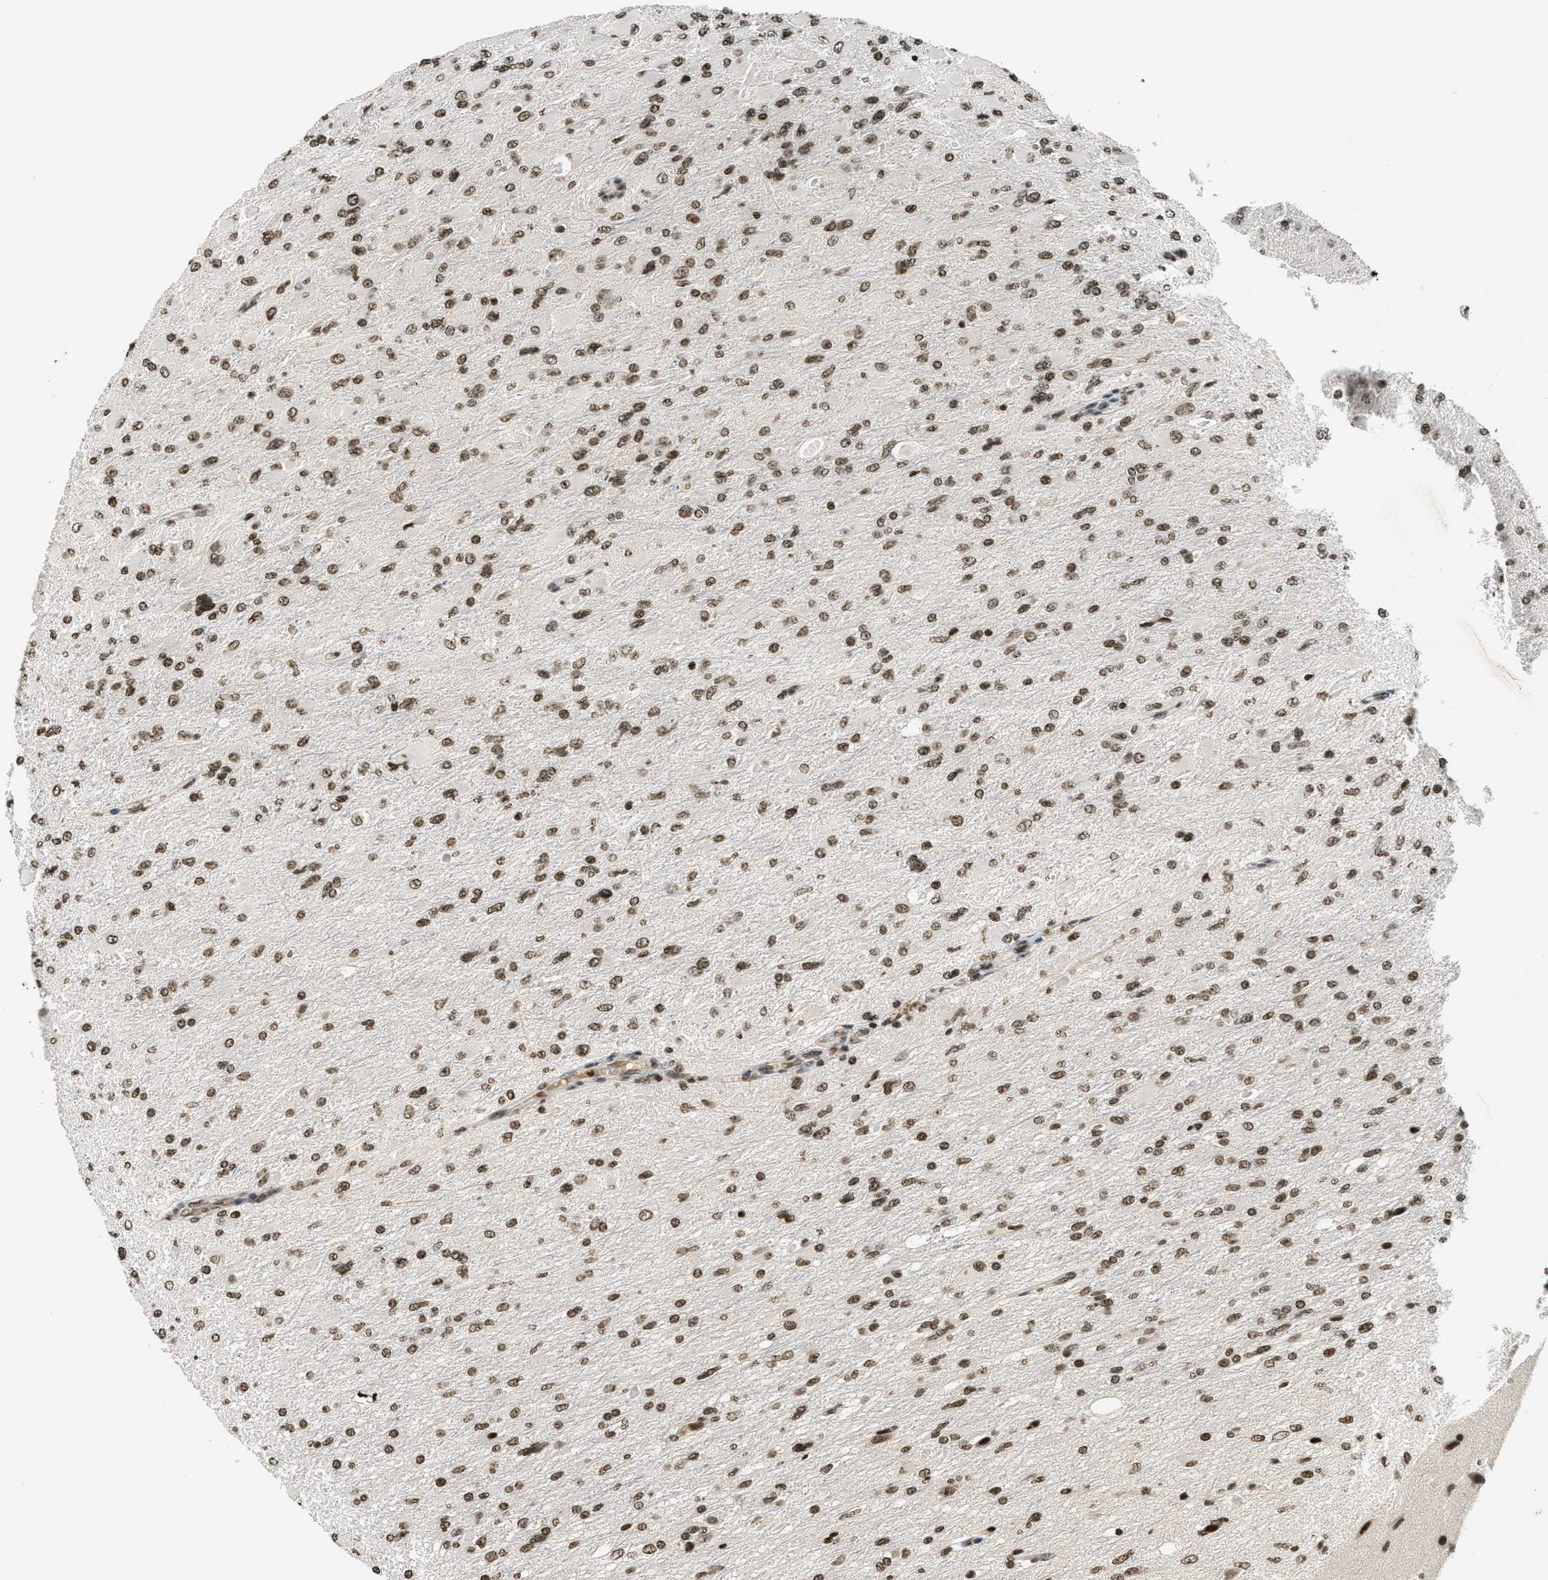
{"staining": {"intensity": "moderate", "quantity": ">75%", "location": "nuclear"}, "tissue": "glioma", "cell_type": "Tumor cells", "image_type": "cancer", "snomed": [{"axis": "morphology", "description": "Glioma, malignant, High grade"}, {"axis": "topography", "description": "Cerebral cortex"}], "caption": "An immunohistochemistry photomicrograph of tumor tissue is shown. Protein staining in brown shows moderate nuclear positivity in malignant glioma (high-grade) within tumor cells.", "gene": "LDB2", "patient": {"sex": "female", "age": 36}}